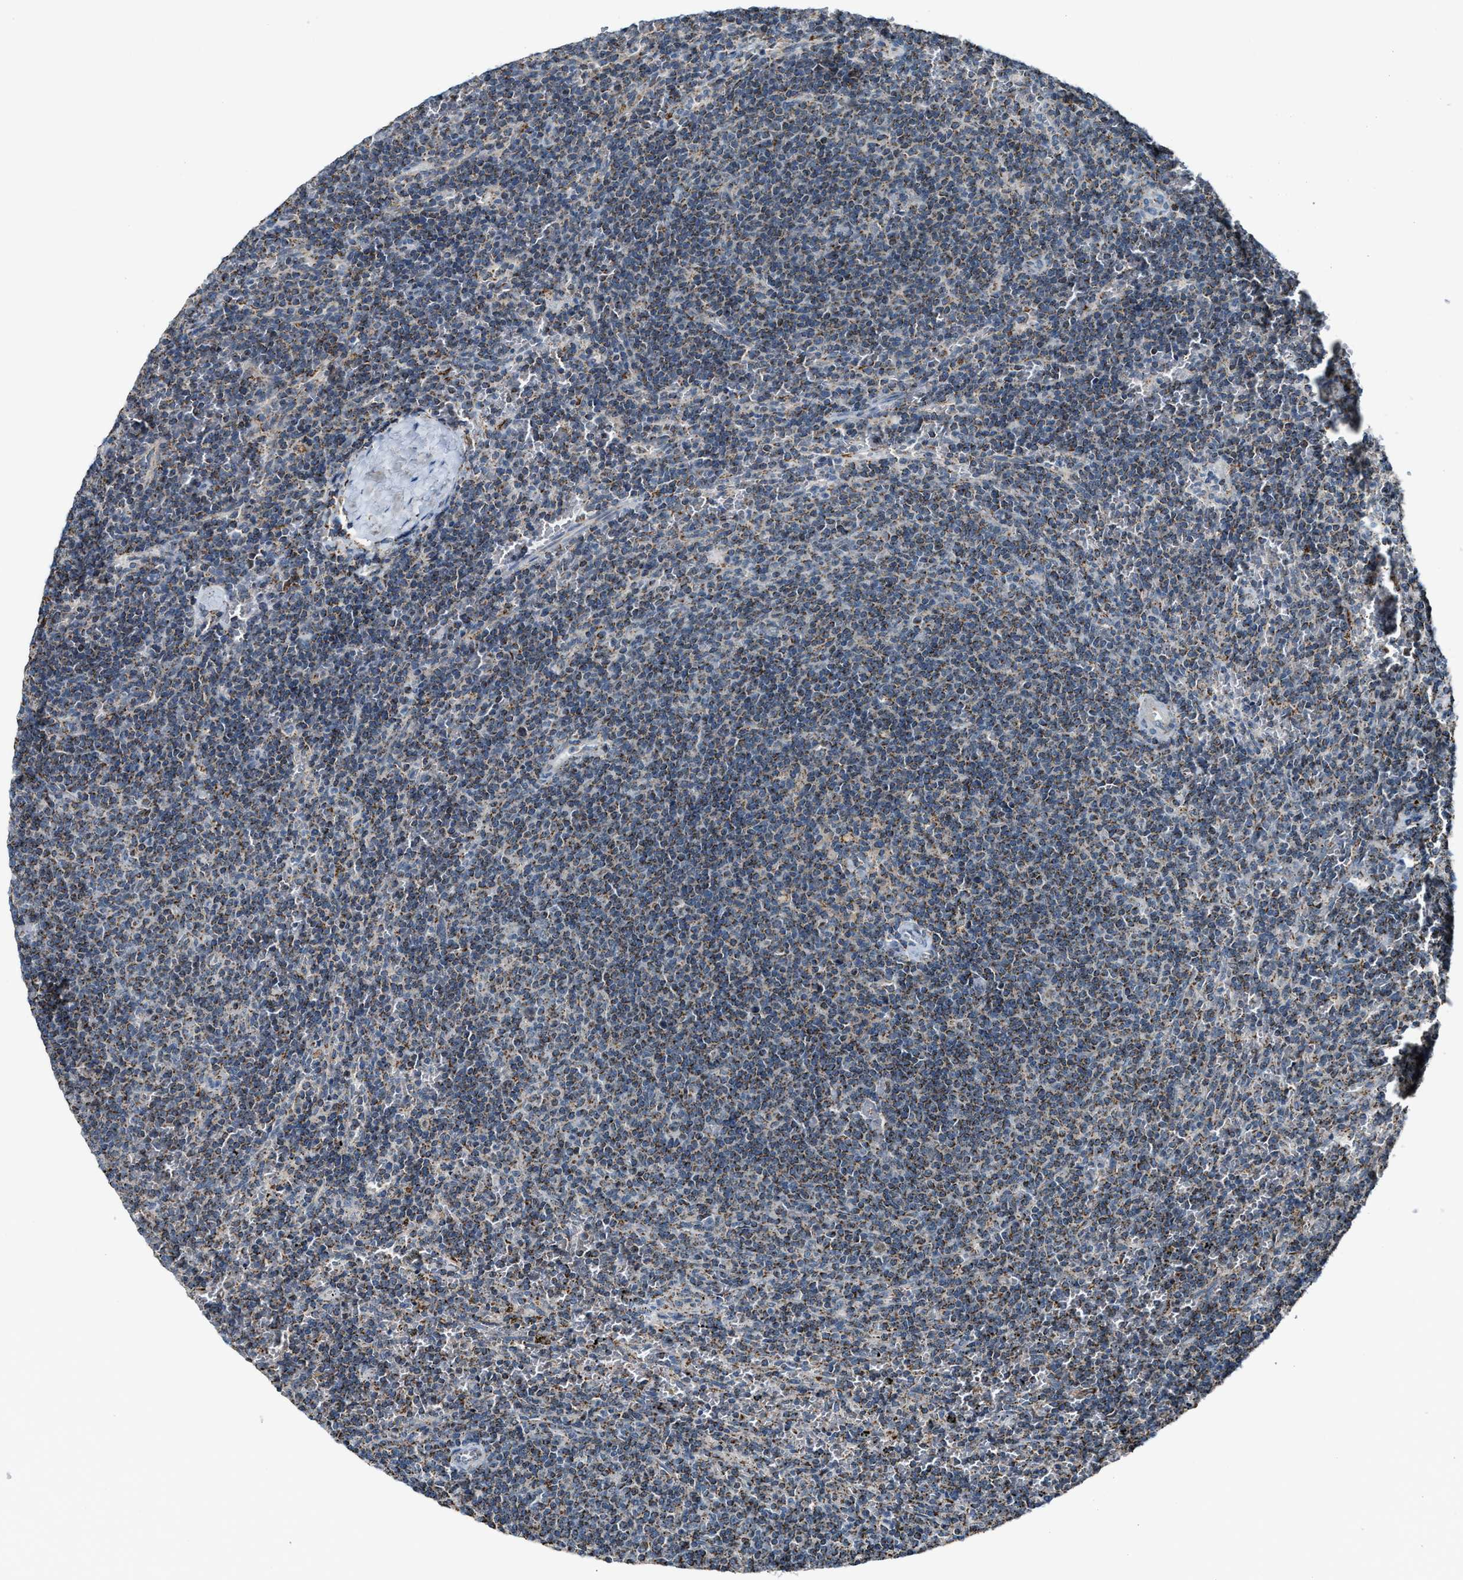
{"staining": {"intensity": "moderate", "quantity": ">75%", "location": "cytoplasmic/membranous"}, "tissue": "lymphoma", "cell_type": "Tumor cells", "image_type": "cancer", "snomed": [{"axis": "morphology", "description": "Malignant lymphoma, non-Hodgkin's type, Low grade"}, {"axis": "topography", "description": "Spleen"}], "caption": "The image displays immunohistochemical staining of lymphoma. There is moderate cytoplasmic/membranous positivity is seen in approximately >75% of tumor cells. The protein of interest is shown in brown color, while the nuclei are stained blue.", "gene": "CHN2", "patient": {"sex": "female", "age": 50}}